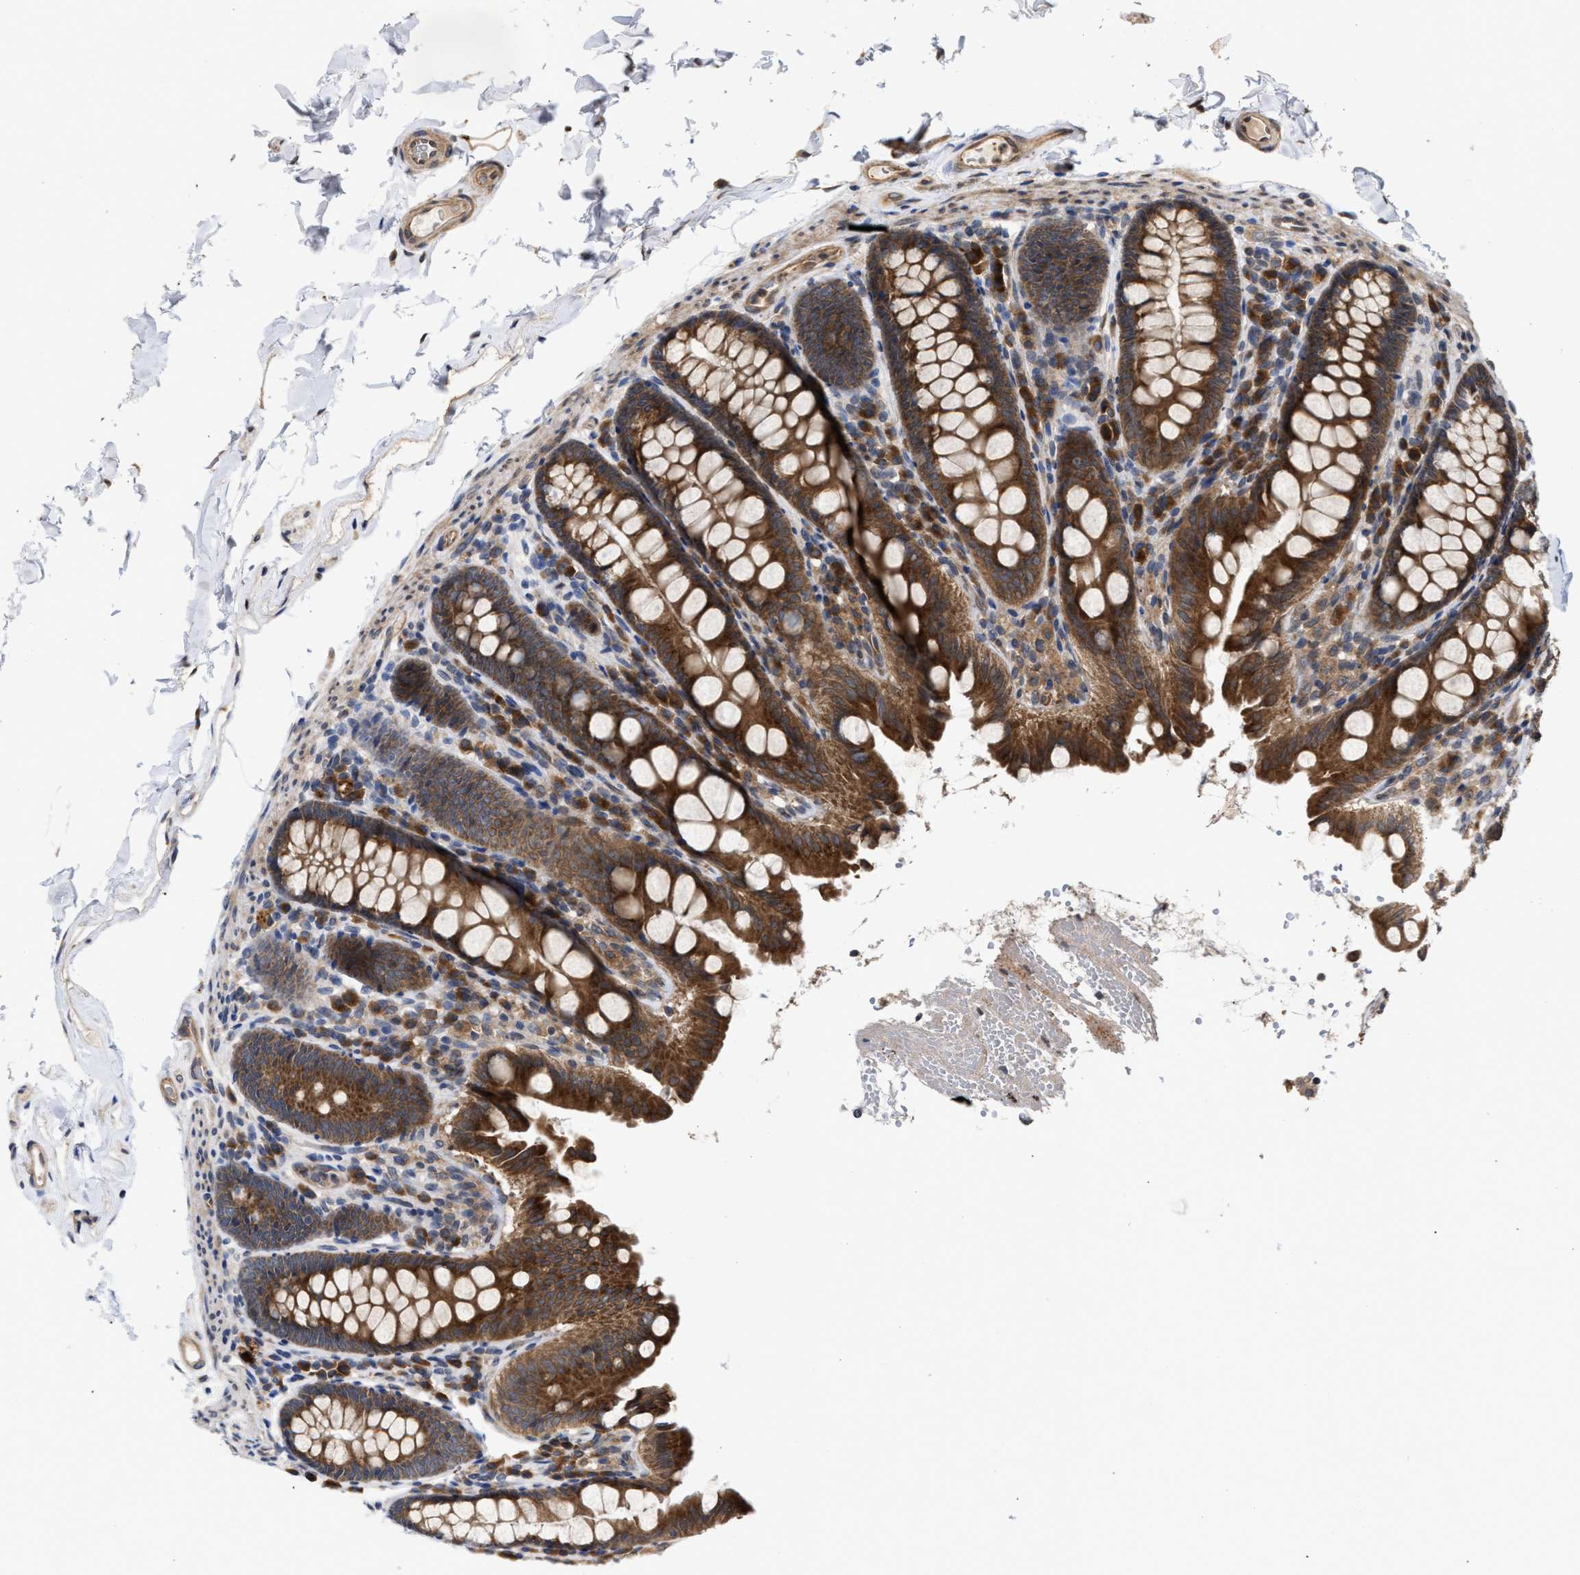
{"staining": {"intensity": "moderate", "quantity": ">75%", "location": "cytoplasmic/membranous"}, "tissue": "colon", "cell_type": "Endothelial cells", "image_type": "normal", "snomed": [{"axis": "morphology", "description": "Normal tissue, NOS"}, {"axis": "topography", "description": "Colon"}], "caption": "A brown stain highlights moderate cytoplasmic/membranous expression of a protein in endothelial cells of benign human colon.", "gene": "SAR1A", "patient": {"sex": "female", "age": 61}}